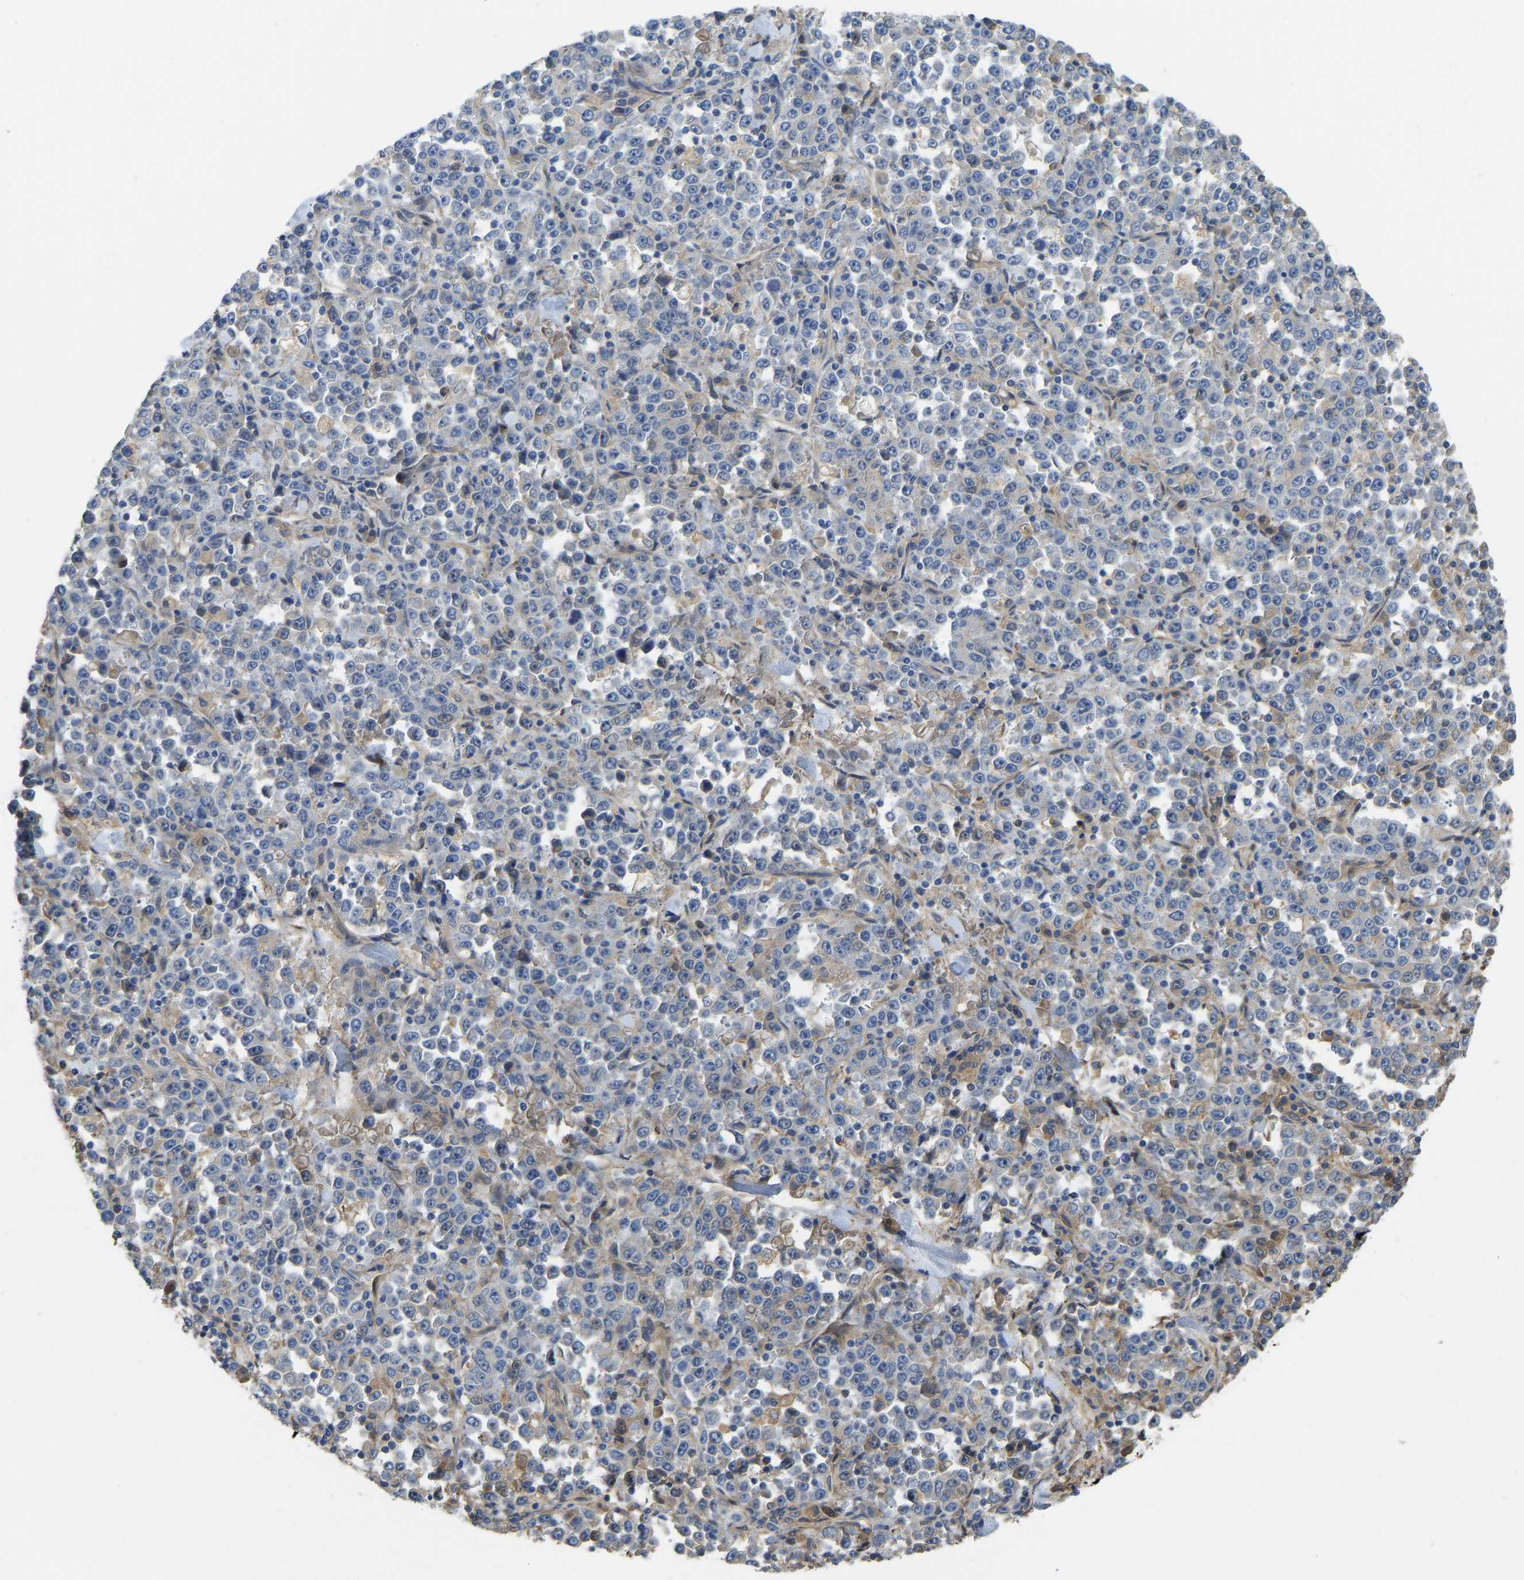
{"staining": {"intensity": "weak", "quantity": "<25%", "location": "cytoplasmic/membranous"}, "tissue": "stomach cancer", "cell_type": "Tumor cells", "image_type": "cancer", "snomed": [{"axis": "morphology", "description": "Normal tissue, NOS"}, {"axis": "morphology", "description": "Adenocarcinoma, NOS"}, {"axis": "topography", "description": "Stomach, upper"}, {"axis": "topography", "description": "Stomach"}], "caption": "The immunohistochemistry photomicrograph has no significant staining in tumor cells of adenocarcinoma (stomach) tissue.", "gene": "VCPKMT", "patient": {"sex": "male", "age": 59}}